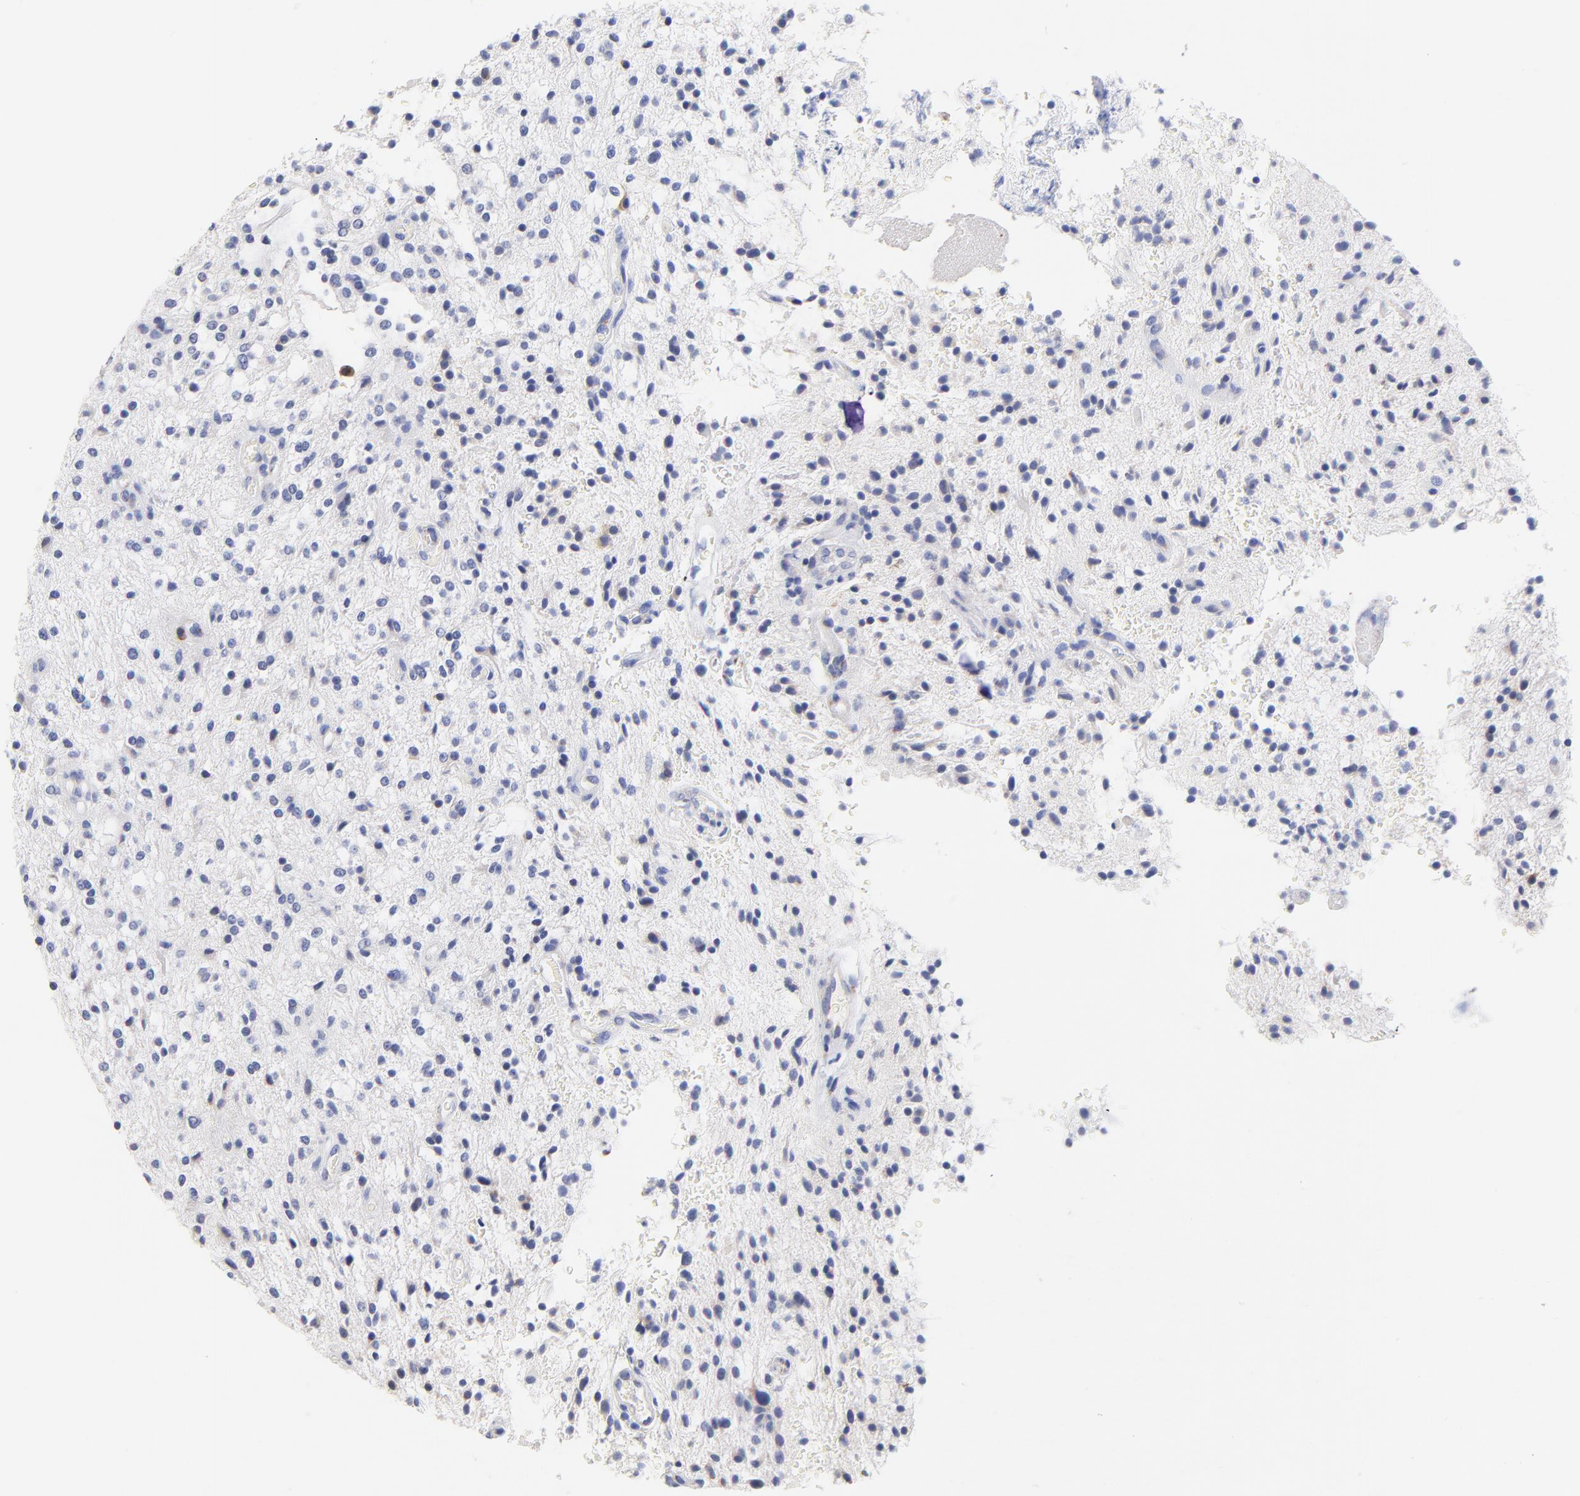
{"staining": {"intensity": "weak", "quantity": "<25%", "location": "cytoplasmic/membranous"}, "tissue": "glioma", "cell_type": "Tumor cells", "image_type": "cancer", "snomed": [{"axis": "morphology", "description": "Glioma, malignant, NOS"}, {"axis": "topography", "description": "Cerebellum"}], "caption": "Protein analysis of malignant glioma demonstrates no significant staining in tumor cells.", "gene": "LAX1", "patient": {"sex": "female", "age": 10}}